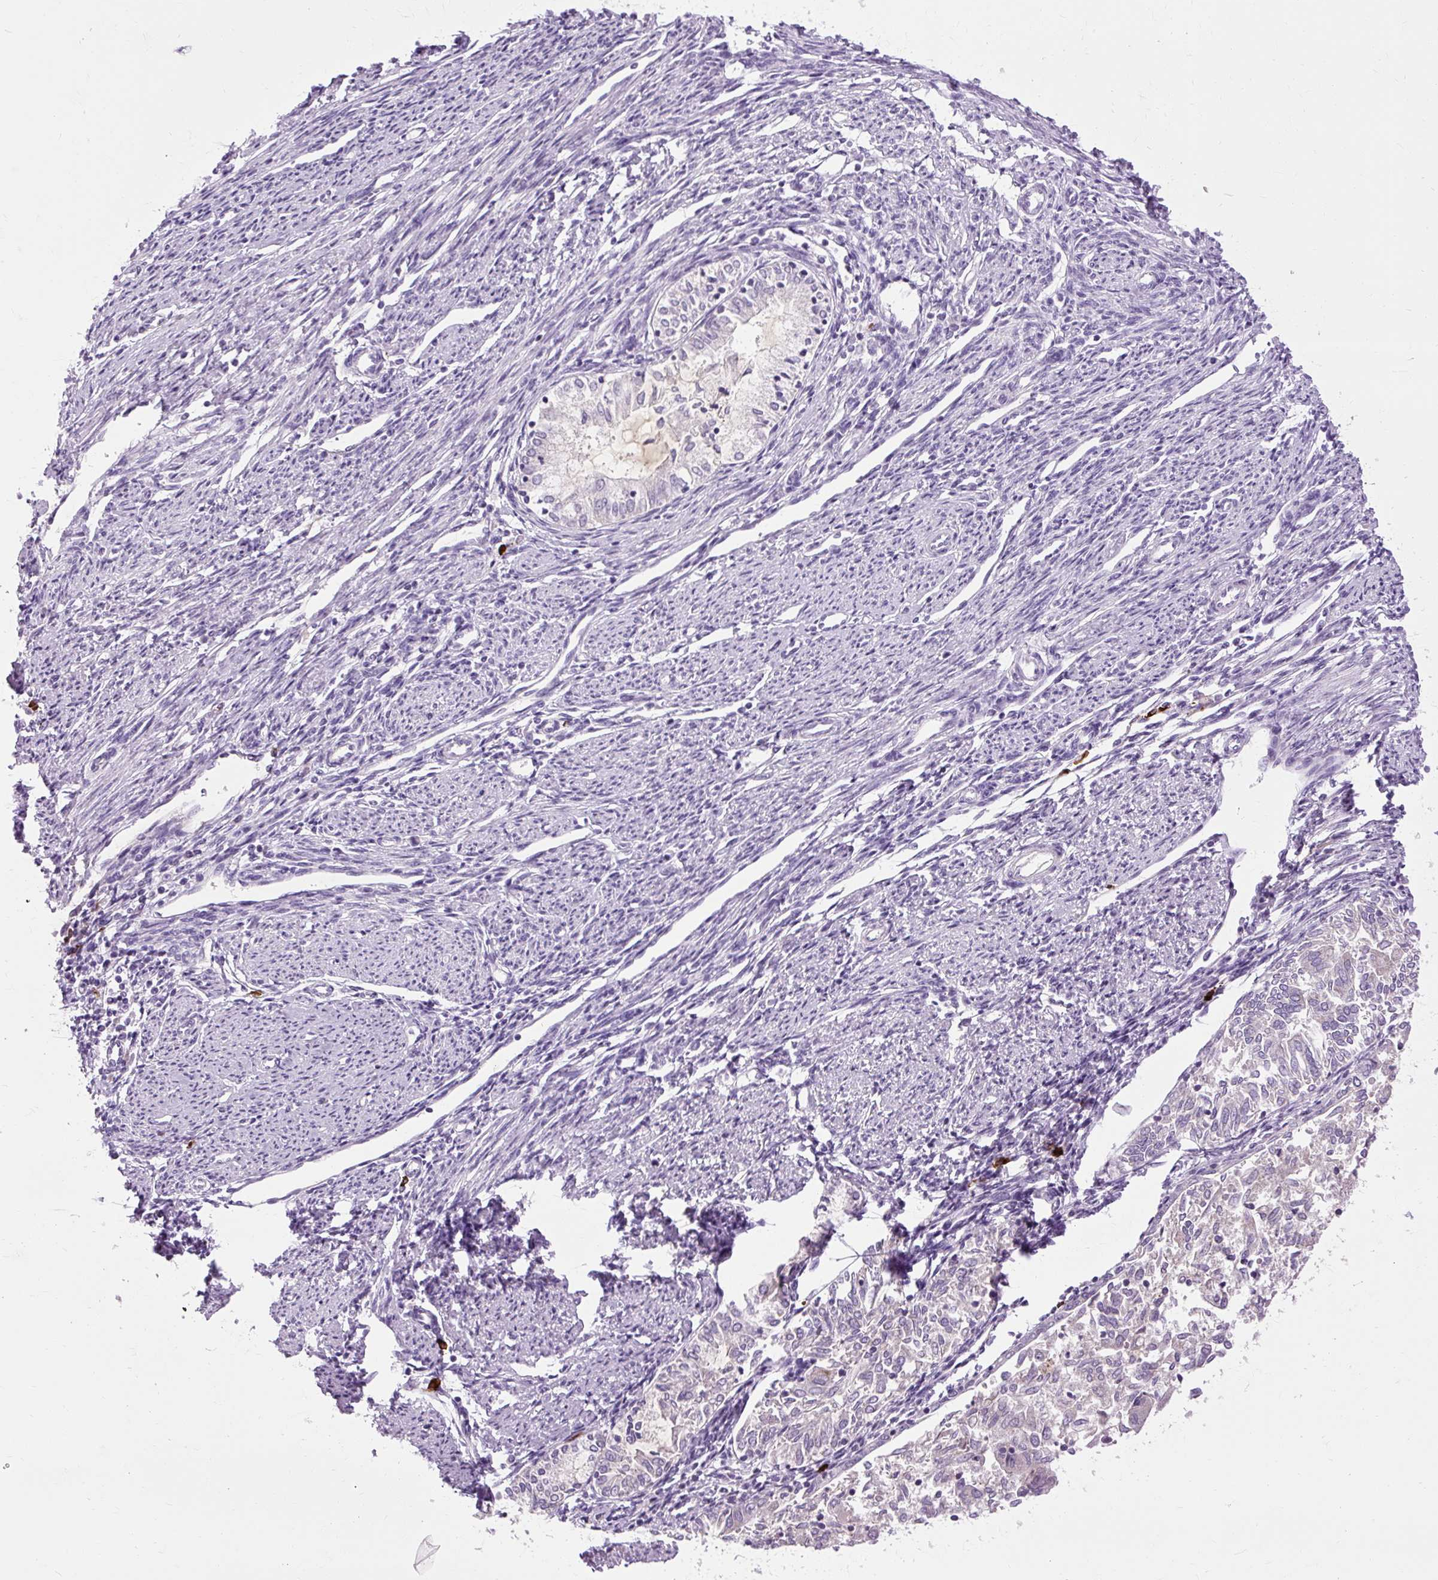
{"staining": {"intensity": "negative", "quantity": "none", "location": "none"}, "tissue": "endometrial cancer", "cell_type": "Tumor cells", "image_type": "cancer", "snomed": [{"axis": "morphology", "description": "Adenocarcinoma, NOS"}, {"axis": "topography", "description": "Endometrium"}], "caption": "Micrograph shows no protein staining in tumor cells of endometrial adenocarcinoma tissue. (DAB (3,3'-diaminobenzidine) IHC visualized using brightfield microscopy, high magnification).", "gene": "ARRDC2", "patient": {"sex": "female", "age": 79}}